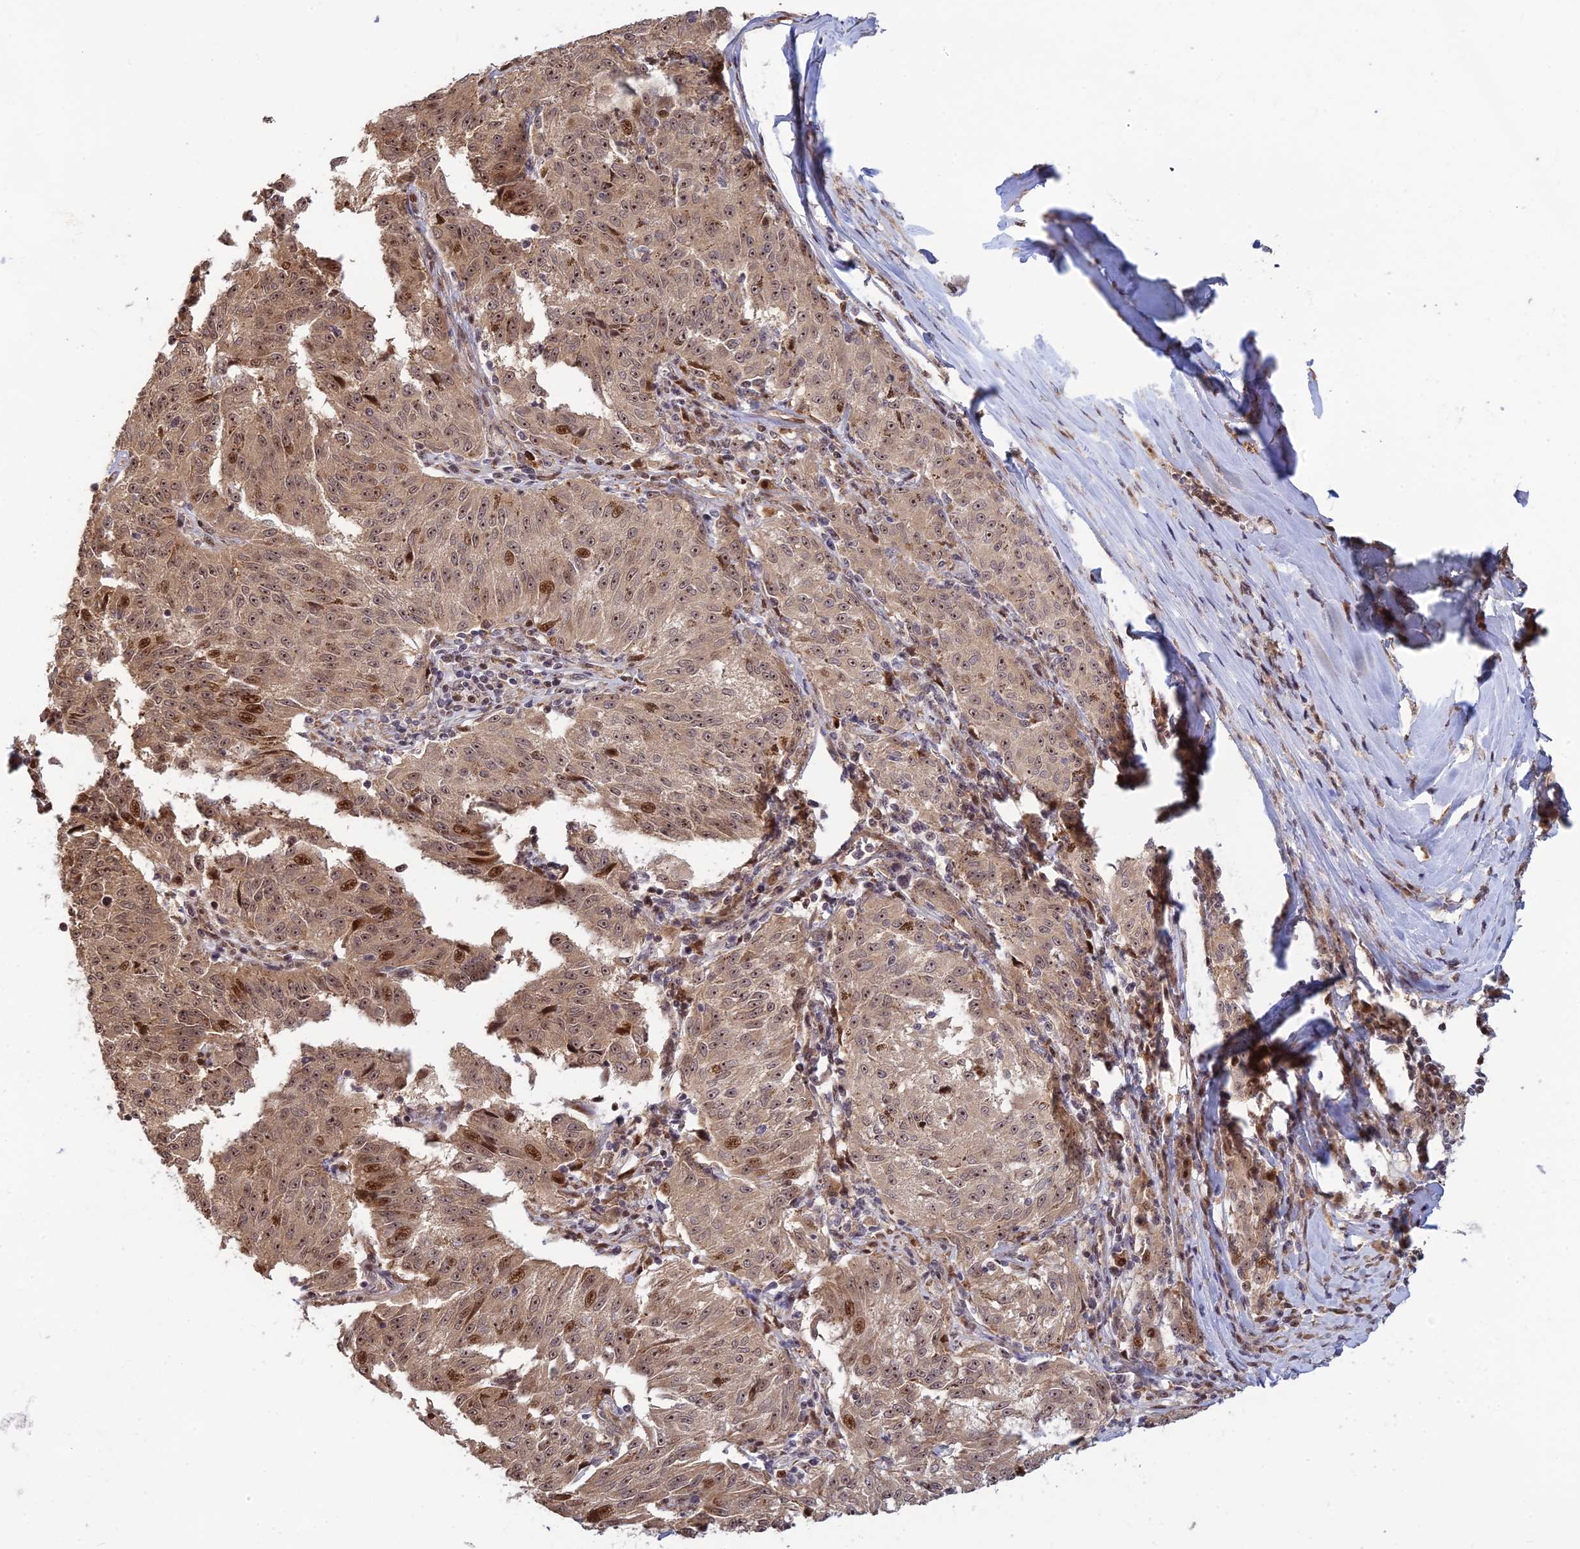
{"staining": {"intensity": "moderate", "quantity": ">75%", "location": "cytoplasmic/membranous,nuclear"}, "tissue": "melanoma", "cell_type": "Tumor cells", "image_type": "cancer", "snomed": [{"axis": "morphology", "description": "Malignant melanoma, NOS"}, {"axis": "topography", "description": "Skin"}], "caption": "Immunohistochemistry (IHC) of malignant melanoma displays medium levels of moderate cytoplasmic/membranous and nuclear positivity in approximately >75% of tumor cells. (DAB IHC with brightfield microscopy, high magnification).", "gene": "UFSP2", "patient": {"sex": "female", "age": 72}}